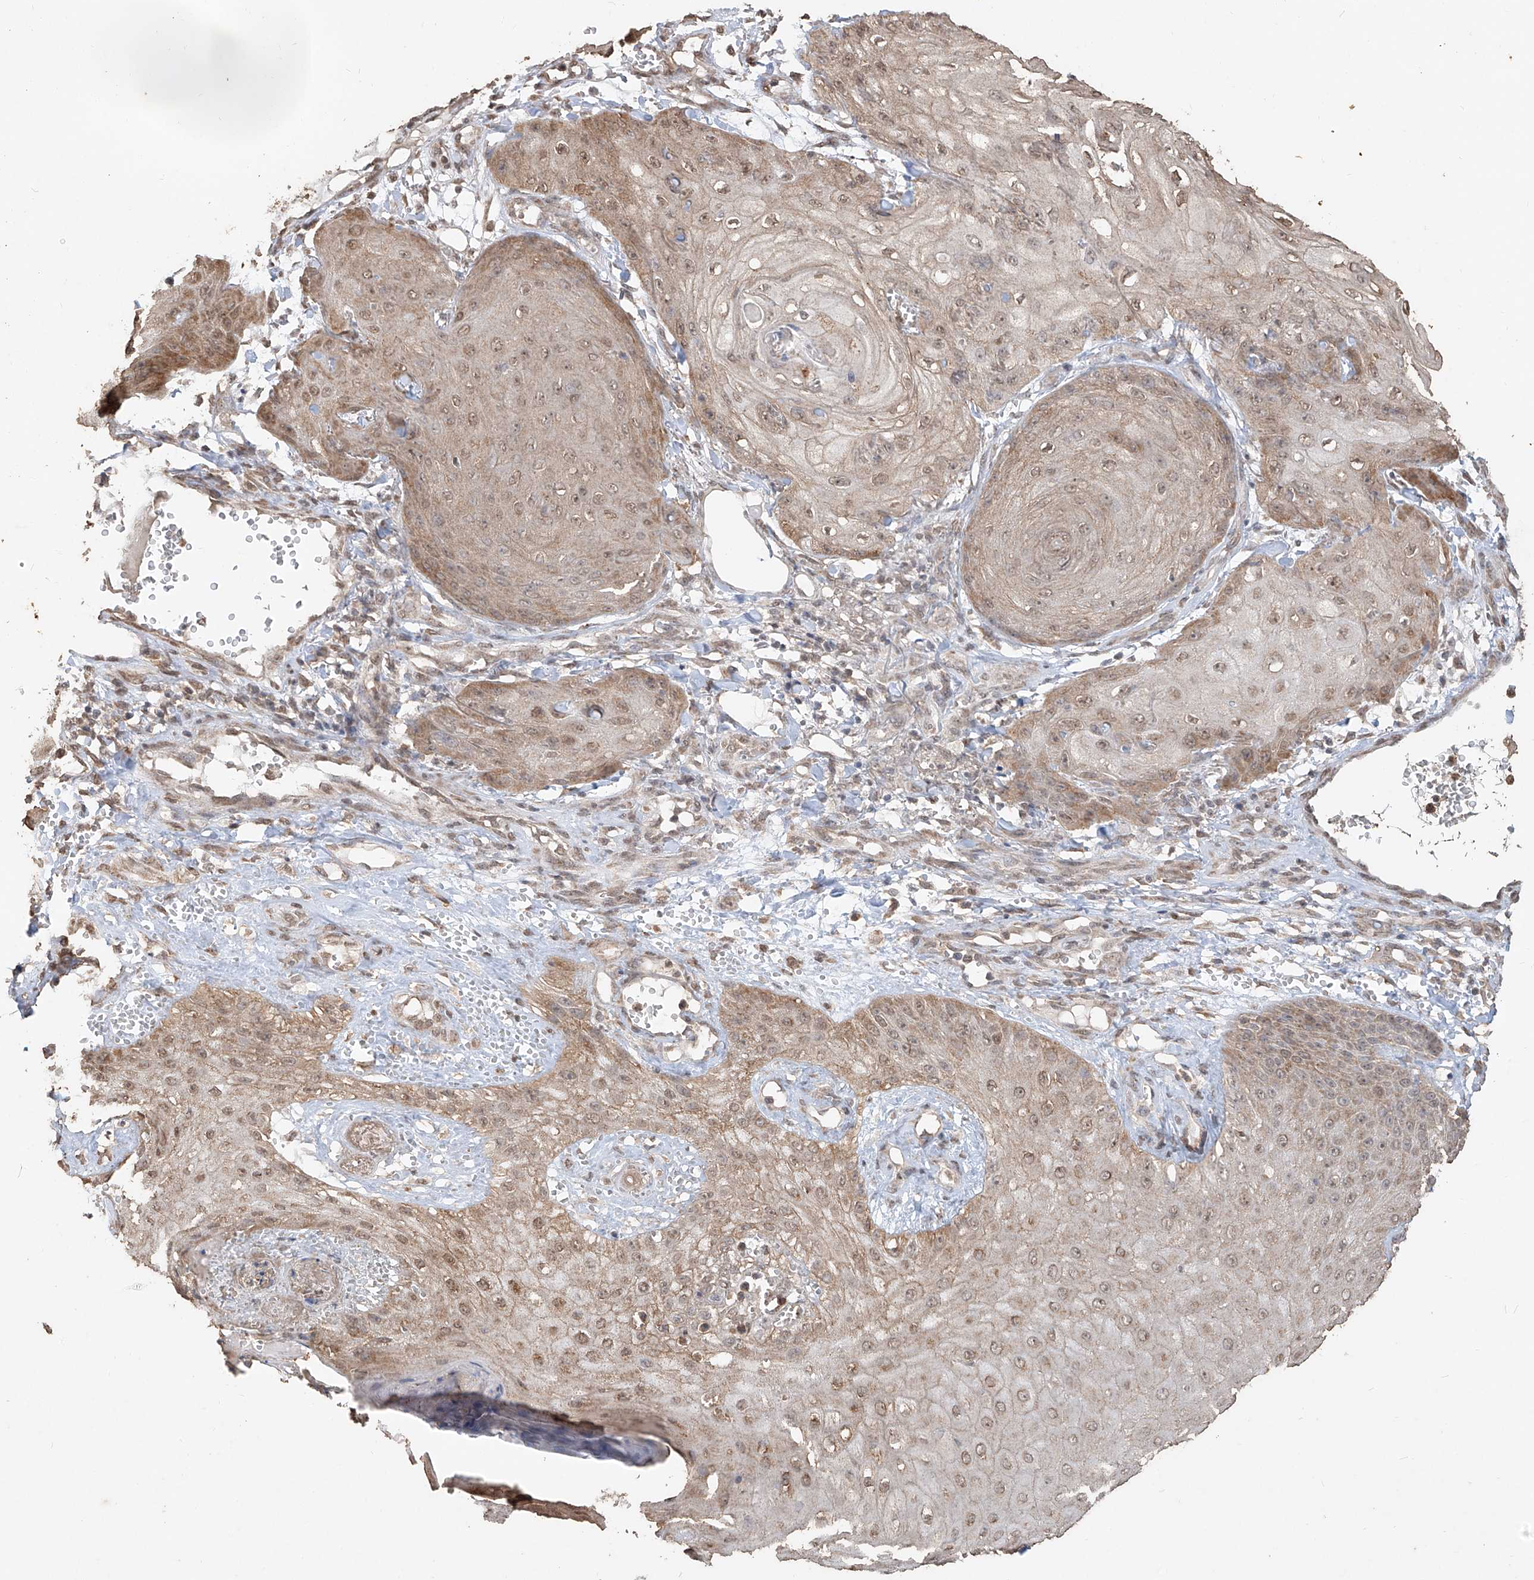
{"staining": {"intensity": "moderate", "quantity": ">75%", "location": "cytoplasmic/membranous,nuclear"}, "tissue": "skin cancer", "cell_type": "Tumor cells", "image_type": "cancer", "snomed": [{"axis": "morphology", "description": "Squamous cell carcinoma, NOS"}, {"axis": "topography", "description": "Skin"}], "caption": "This is a photomicrograph of IHC staining of skin squamous cell carcinoma, which shows moderate expression in the cytoplasmic/membranous and nuclear of tumor cells.", "gene": "ELOVL1", "patient": {"sex": "male", "age": 74}}